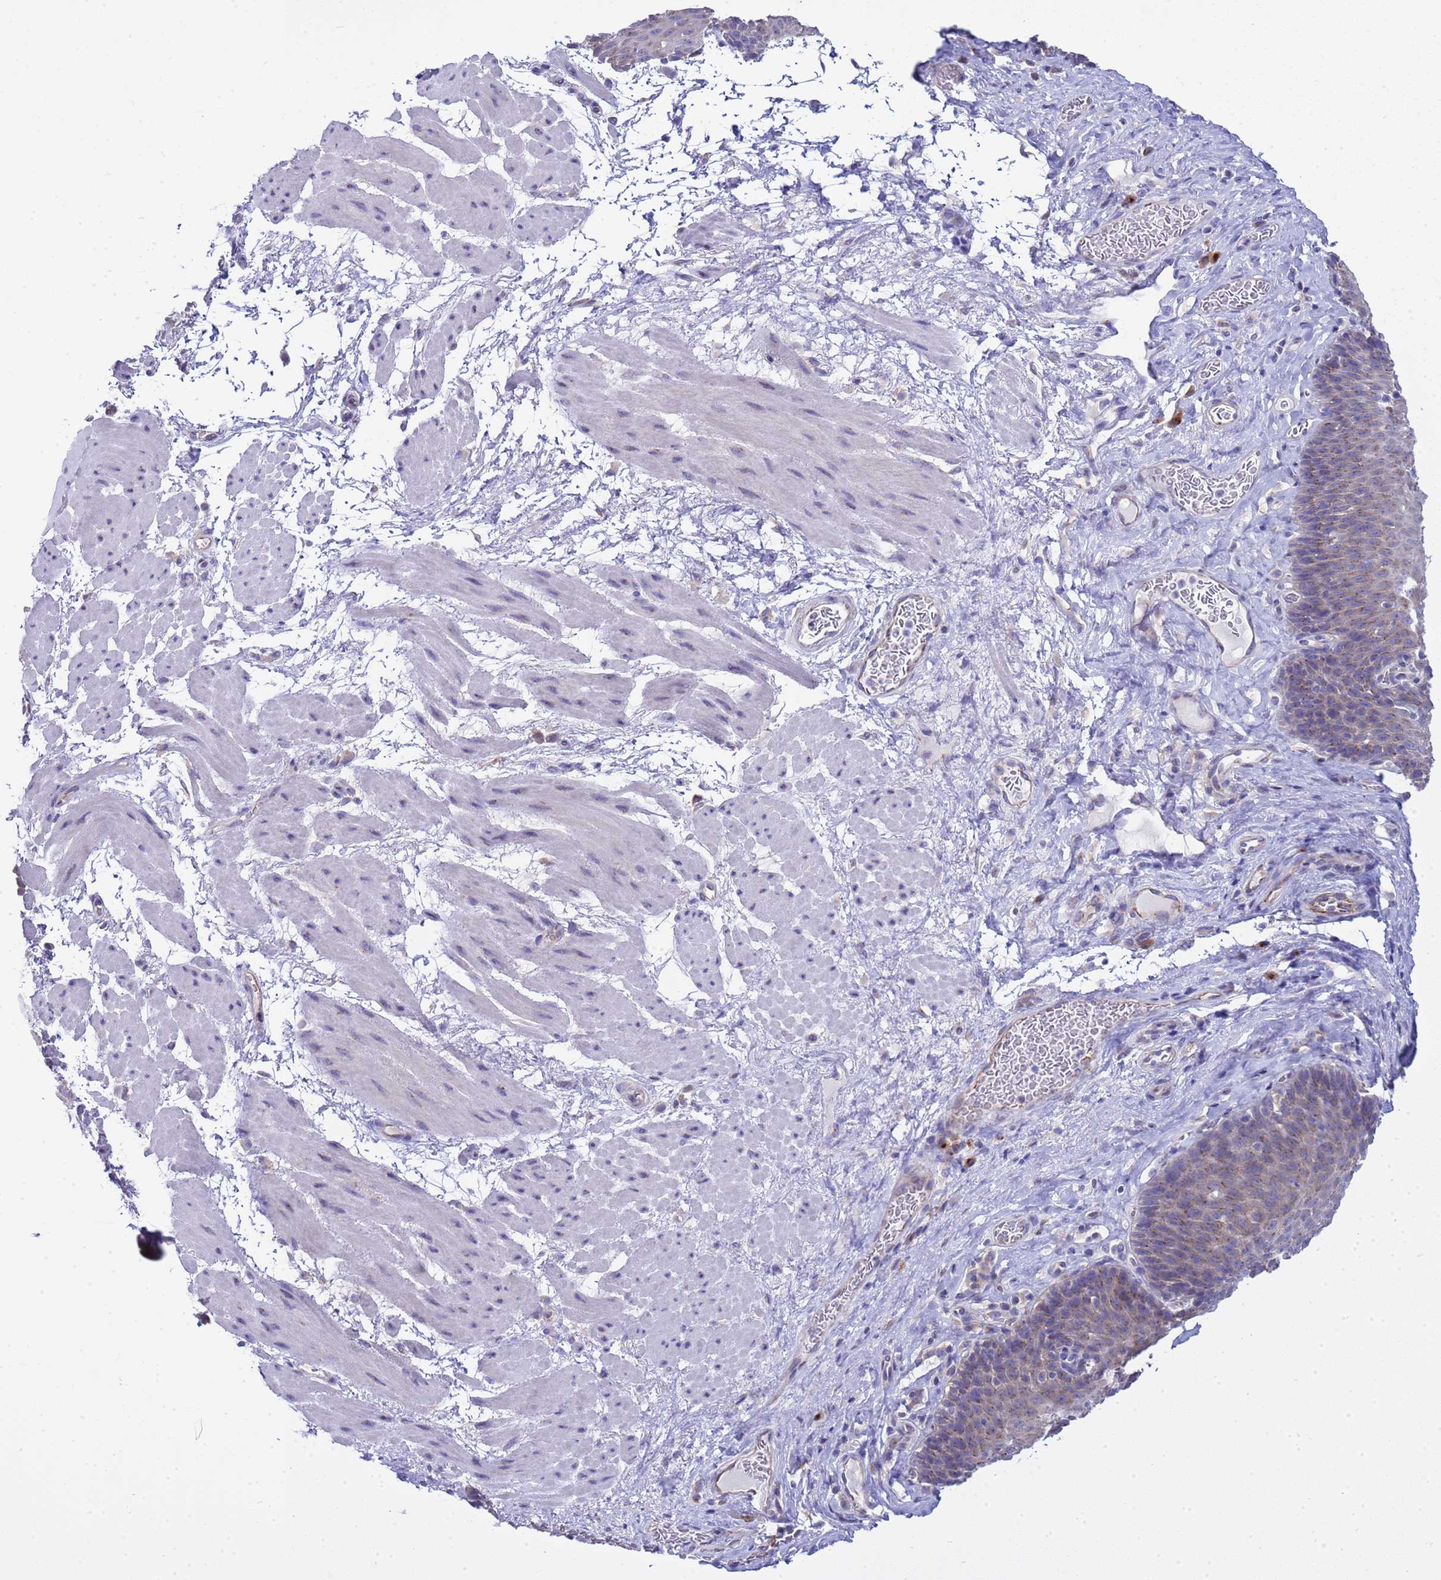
{"staining": {"intensity": "weak", "quantity": "25%-75%", "location": "cytoplasmic/membranous"}, "tissue": "esophagus", "cell_type": "Squamous epithelial cells", "image_type": "normal", "snomed": [{"axis": "morphology", "description": "Normal tissue, NOS"}, {"axis": "topography", "description": "Esophagus"}], "caption": "Esophagus stained with a brown dye exhibits weak cytoplasmic/membranous positive positivity in approximately 25%-75% of squamous epithelial cells.", "gene": "ANAPC1", "patient": {"sex": "male", "age": 60}}